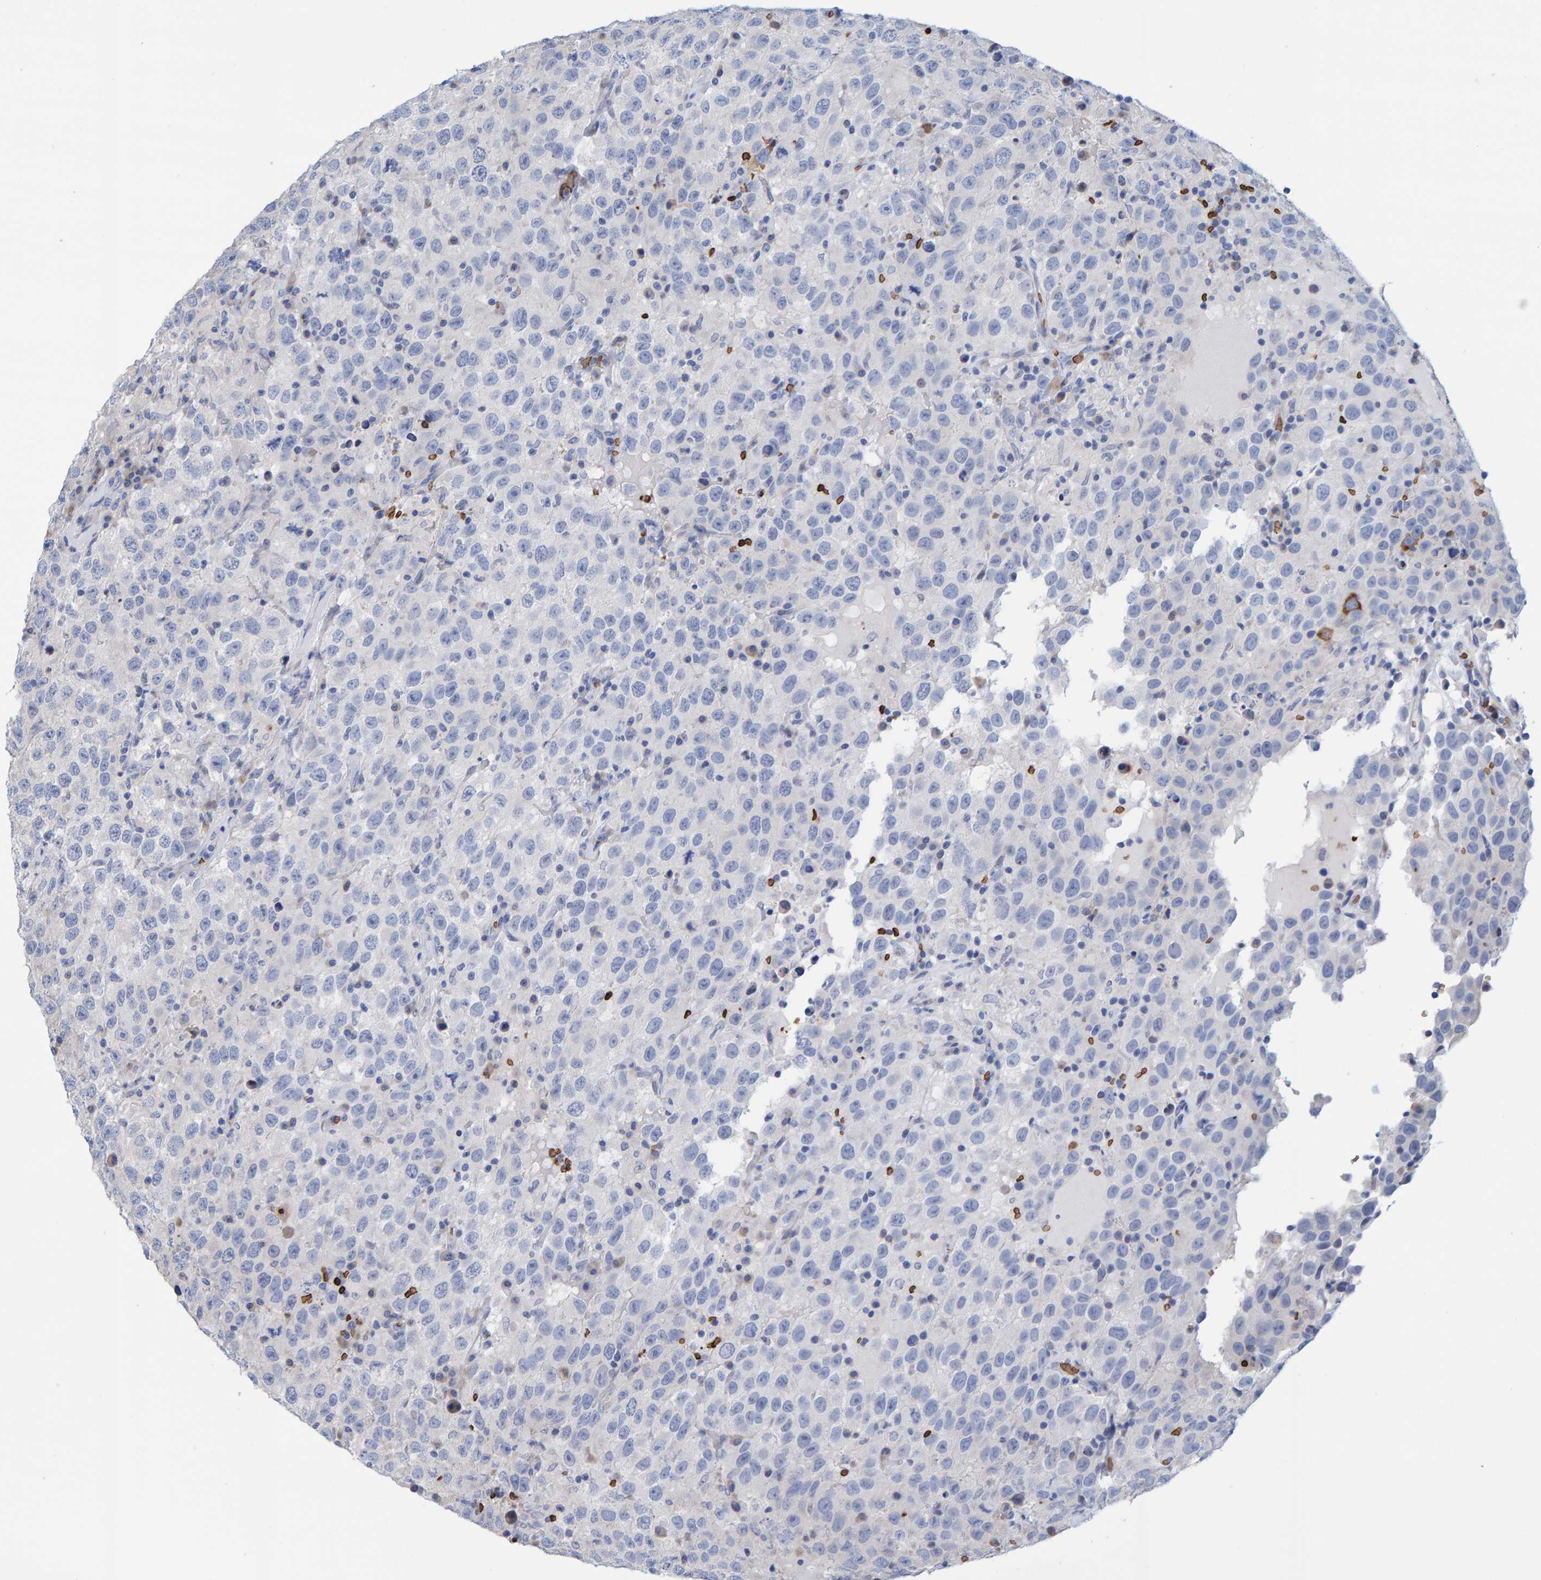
{"staining": {"intensity": "negative", "quantity": "none", "location": "none"}, "tissue": "testis cancer", "cell_type": "Tumor cells", "image_type": "cancer", "snomed": [{"axis": "morphology", "description": "Seminoma, NOS"}, {"axis": "topography", "description": "Testis"}], "caption": "Immunohistochemical staining of testis cancer demonstrates no significant expression in tumor cells.", "gene": "VPS9D1", "patient": {"sex": "male", "age": 41}}